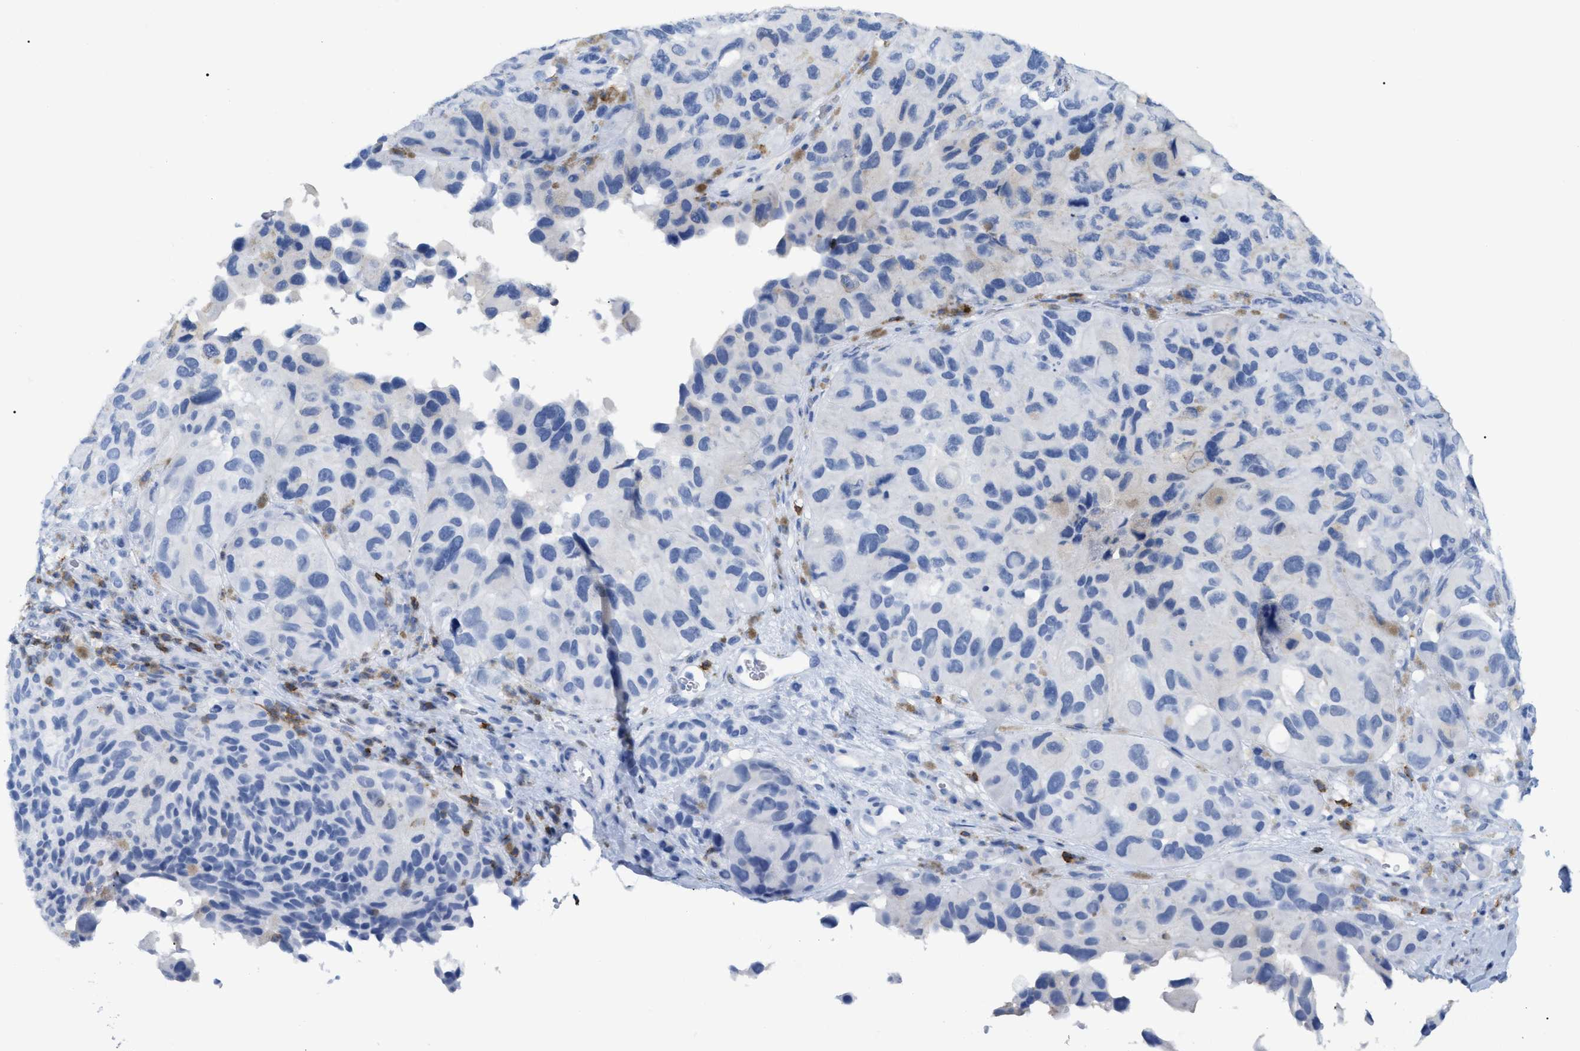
{"staining": {"intensity": "negative", "quantity": "none", "location": "none"}, "tissue": "melanoma", "cell_type": "Tumor cells", "image_type": "cancer", "snomed": [{"axis": "morphology", "description": "Malignant melanoma, NOS"}, {"axis": "topography", "description": "Skin"}], "caption": "Immunohistochemistry (IHC) image of melanoma stained for a protein (brown), which demonstrates no expression in tumor cells.", "gene": "CD5", "patient": {"sex": "female", "age": 73}}